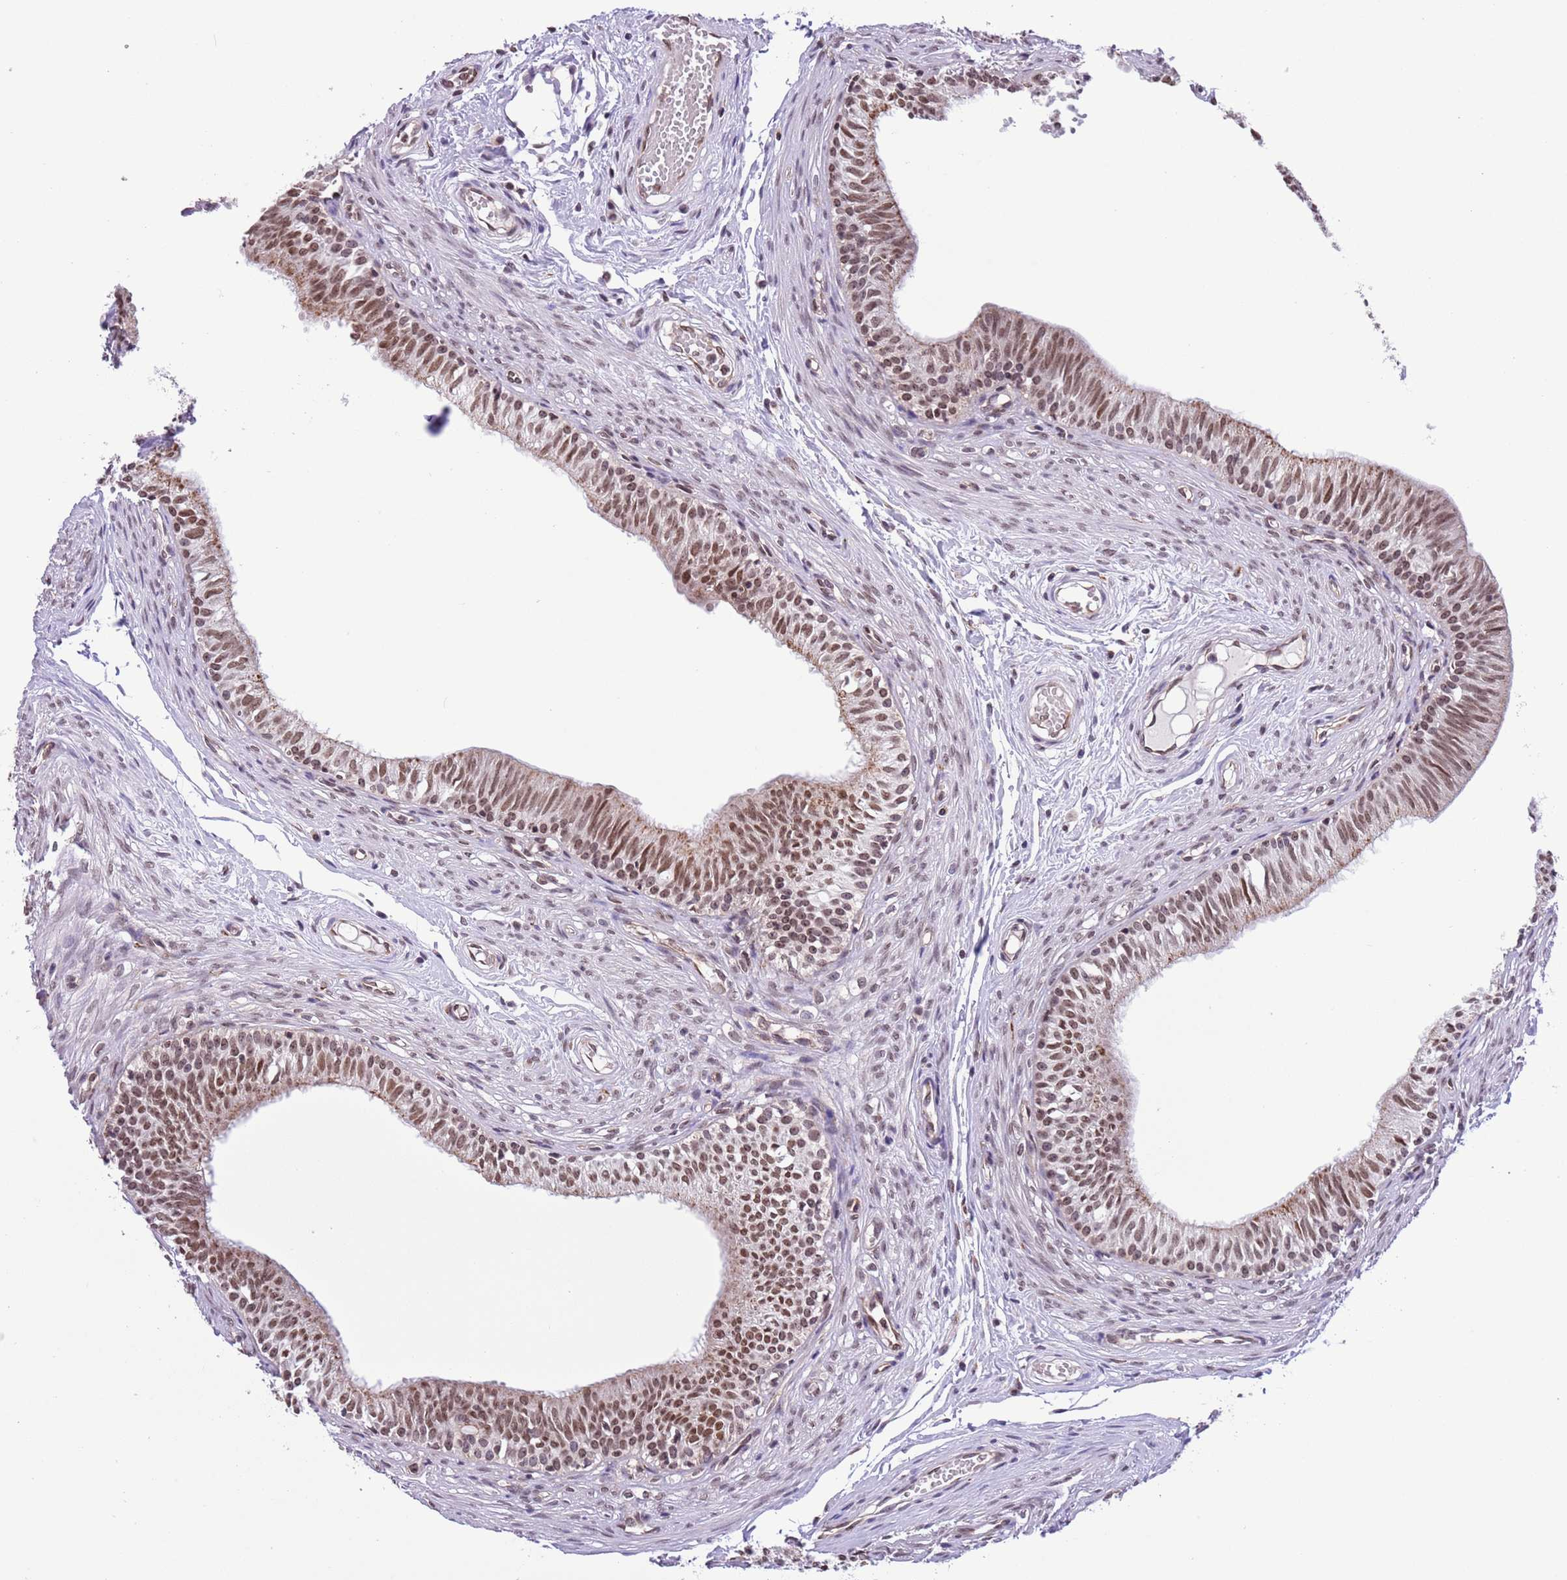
{"staining": {"intensity": "moderate", "quantity": ">75%", "location": "nuclear"}, "tissue": "epididymis", "cell_type": "Glandular cells", "image_type": "normal", "snomed": [{"axis": "morphology", "description": "Normal tissue, NOS"}, {"axis": "topography", "description": "Epididymis, spermatic cord, NOS"}], "caption": "Normal epididymis reveals moderate nuclear expression in approximately >75% of glandular cells.", "gene": "NRIP1", "patient": {"sex": "male", "age": 22}}